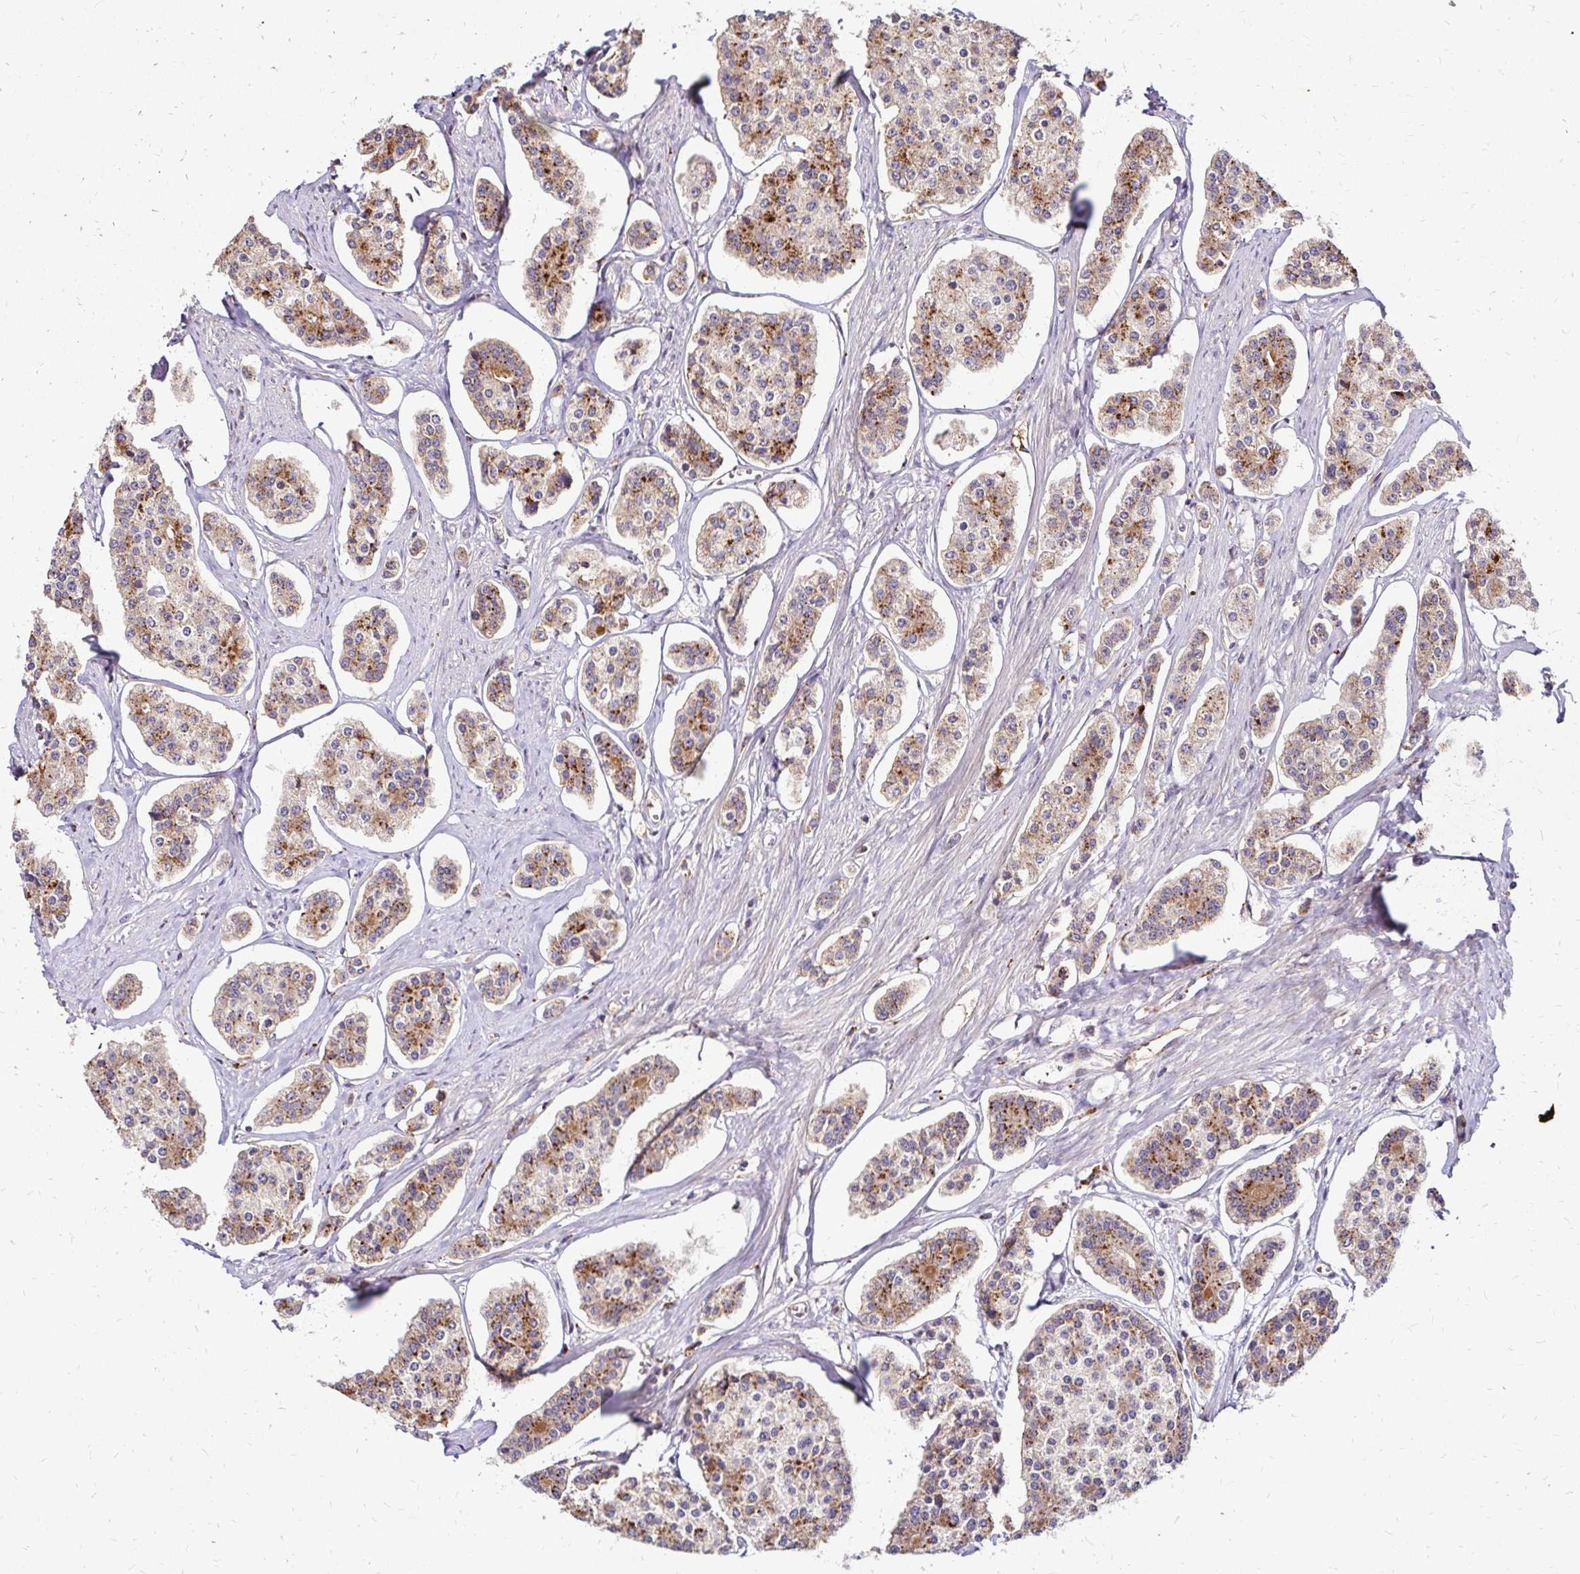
{"staining": {"intensity": "moderate", "quantity": ">75%", "location": "cytoplasmic/membranous"}, "tissue": "carcinoid", "cell_type": "Tumor cells", "image_type": "cancer", "snomed": [{"axis": "morphology", "description": "Carcinoid, malignant, NOS"}, {"axis": "topography", "description": "Small intestine"}], "caption": "DAB (3,3'-diaminobenzidine) immunohistochemical staining of human malignant carcinoid displays moderate cytoplasmic/membranous protein positivity in approximately >75% of tumor cells. The protein is stained brown, and the nuclei are stained in blue (DAB (3,3'-diaminobenzidine) IHC with brightfield microscopy, high magnification).", "gene": "IDUA", "patient": {"sex": "female", "age": 65}}